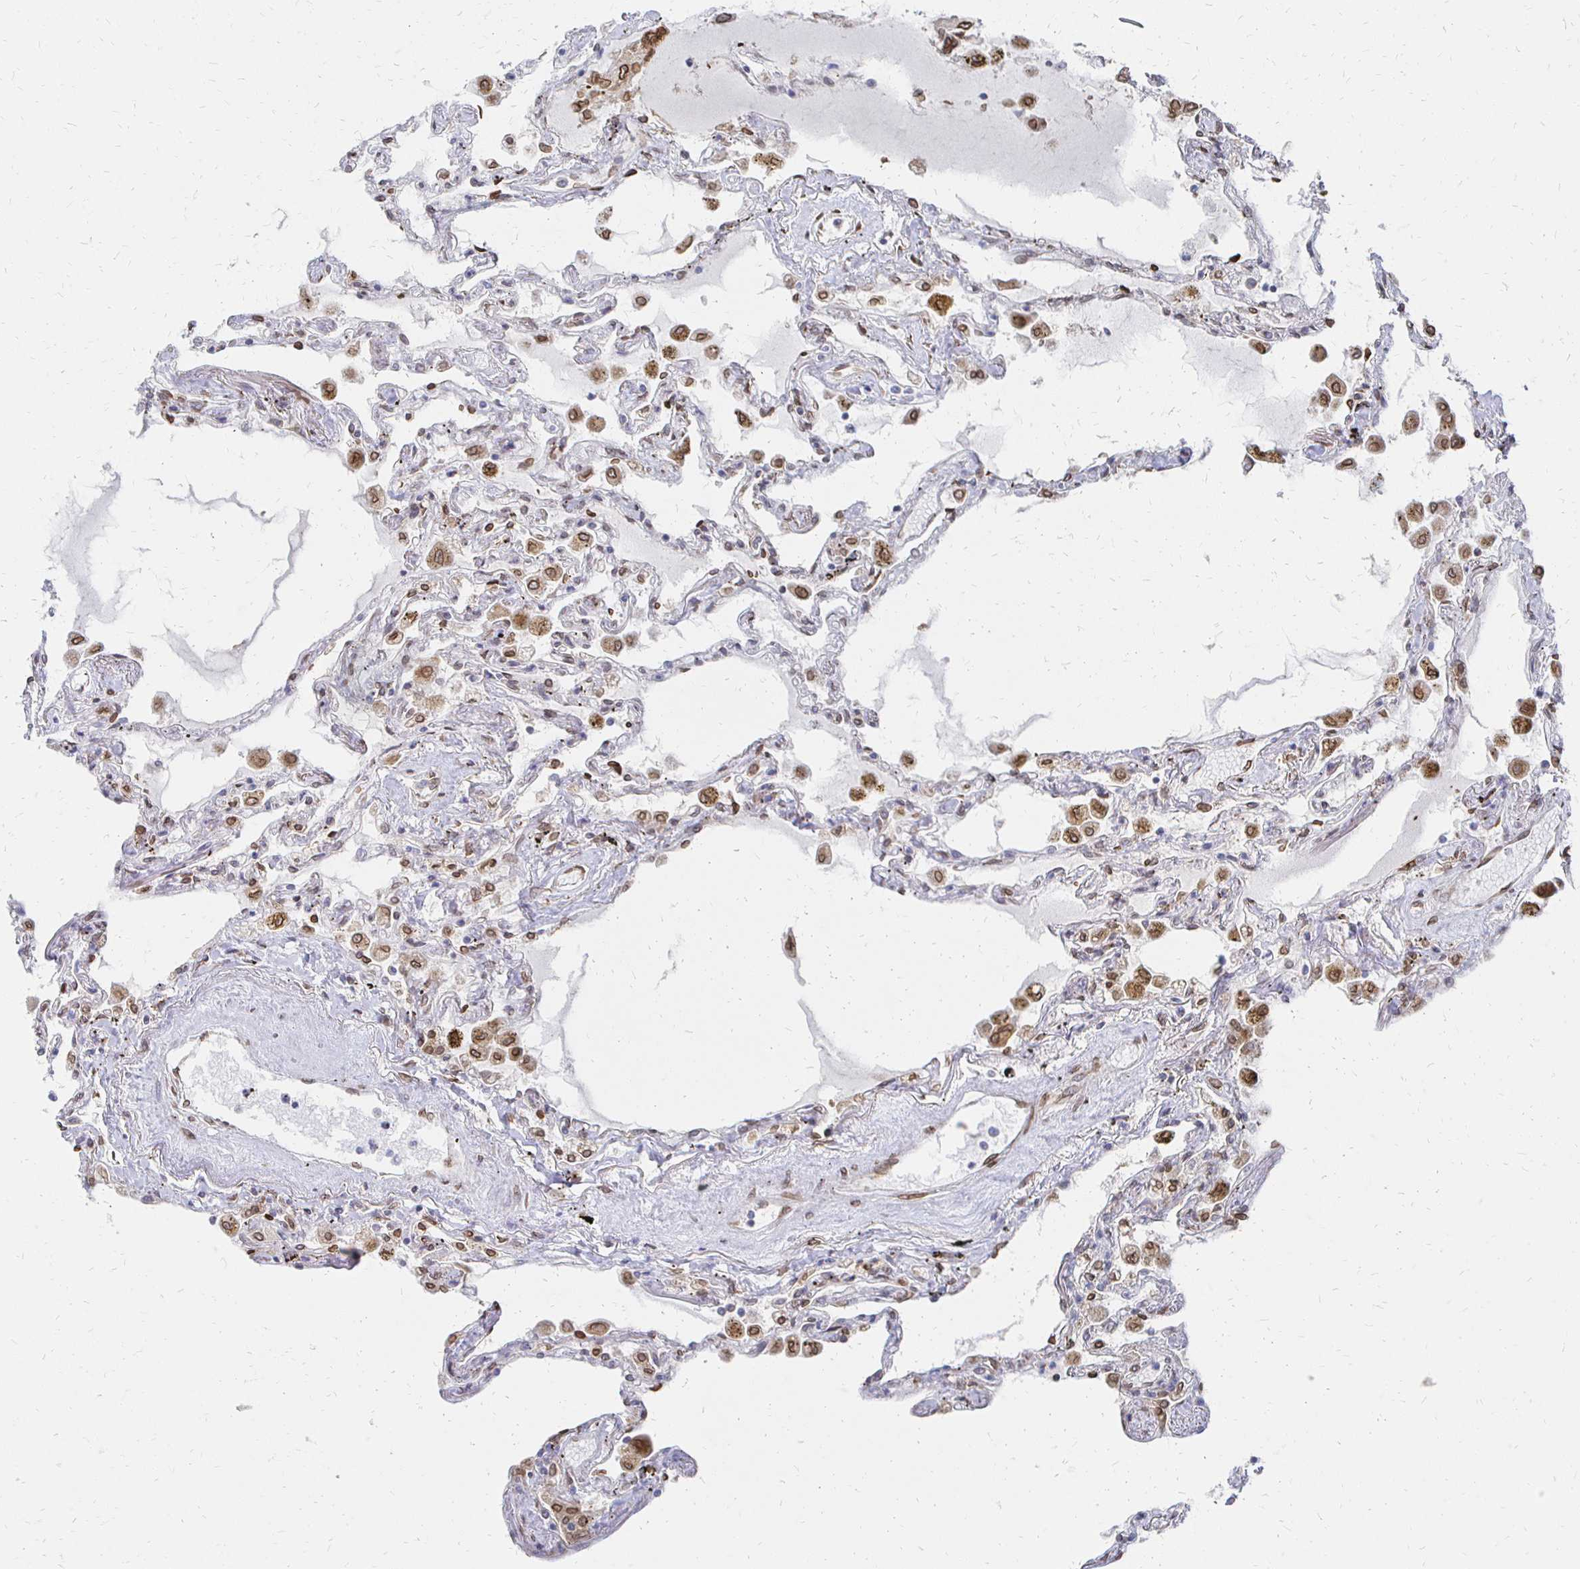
{"staining": {"intensity": "strong", "quantity": "25%-75%", "location": "cytoplasmic/membranous,nuclear"}, "tissue": "lung", "cell_type": "Alveolar cells", "image_type": "normal", "snomed": [{"axis": "morphology", "description": "Normal tissue, NOS"}, {"axis": "morphology", "description": "Adenocarcinoma, NOS"}, {"axis": "topography", "description": "Cartilage tissue"}, {"axis": "topography", "description": "Lung"}], "caption": "Immunohistochemistry (IHC) photomicrograph of normal lung: lung stained using IHC reveals high levels of strong protein expression localized specifically in the cytoplasmic/membranous,nuclear of alveolar cells, appearing as a cytoplasmic/membranous,nuclear brown color.", "gene": "PELI3", "patient": {"sex": "female", "age": 67}}